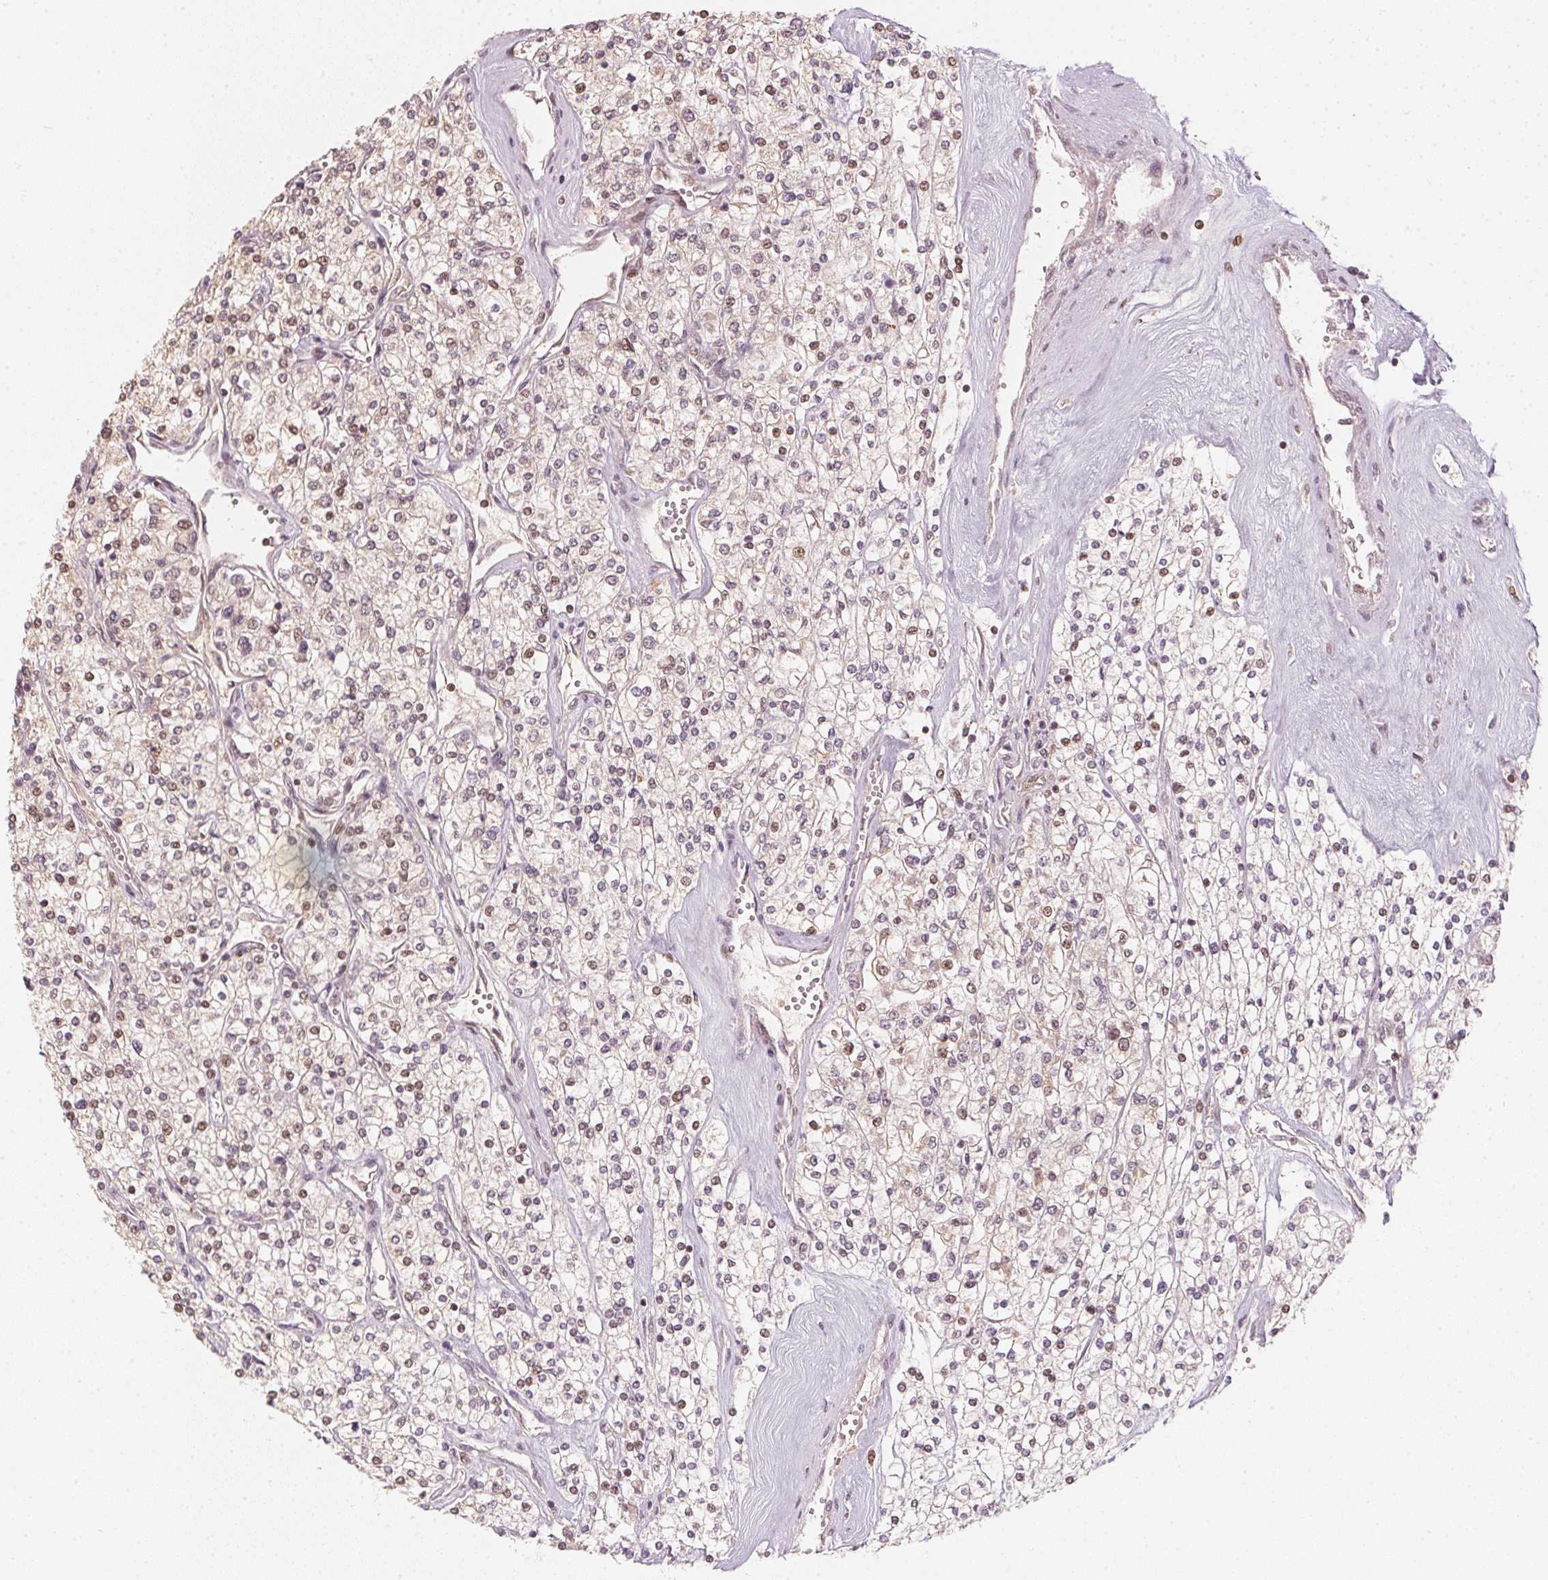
{"staining": {"intensity": "weak", "quantity": "<25%", "location": "nuclear"}, "tissue": "renal cancer", "cell_type": "Tumor cells", "image_type": "cancer", "snomed": [{"axis": "morphology", "description": "Adenocarcinoma, NOS"}, {"axis": "topography", "description": "Kidney"}], "caption": "High power microscopy photomicrograph of an IHC image of renal cancer (adenocarcinoma), revealing no significant staining in tumor cells.", "gene": "UBE2L3", "patient": {"sex": "male", "age": 80}}